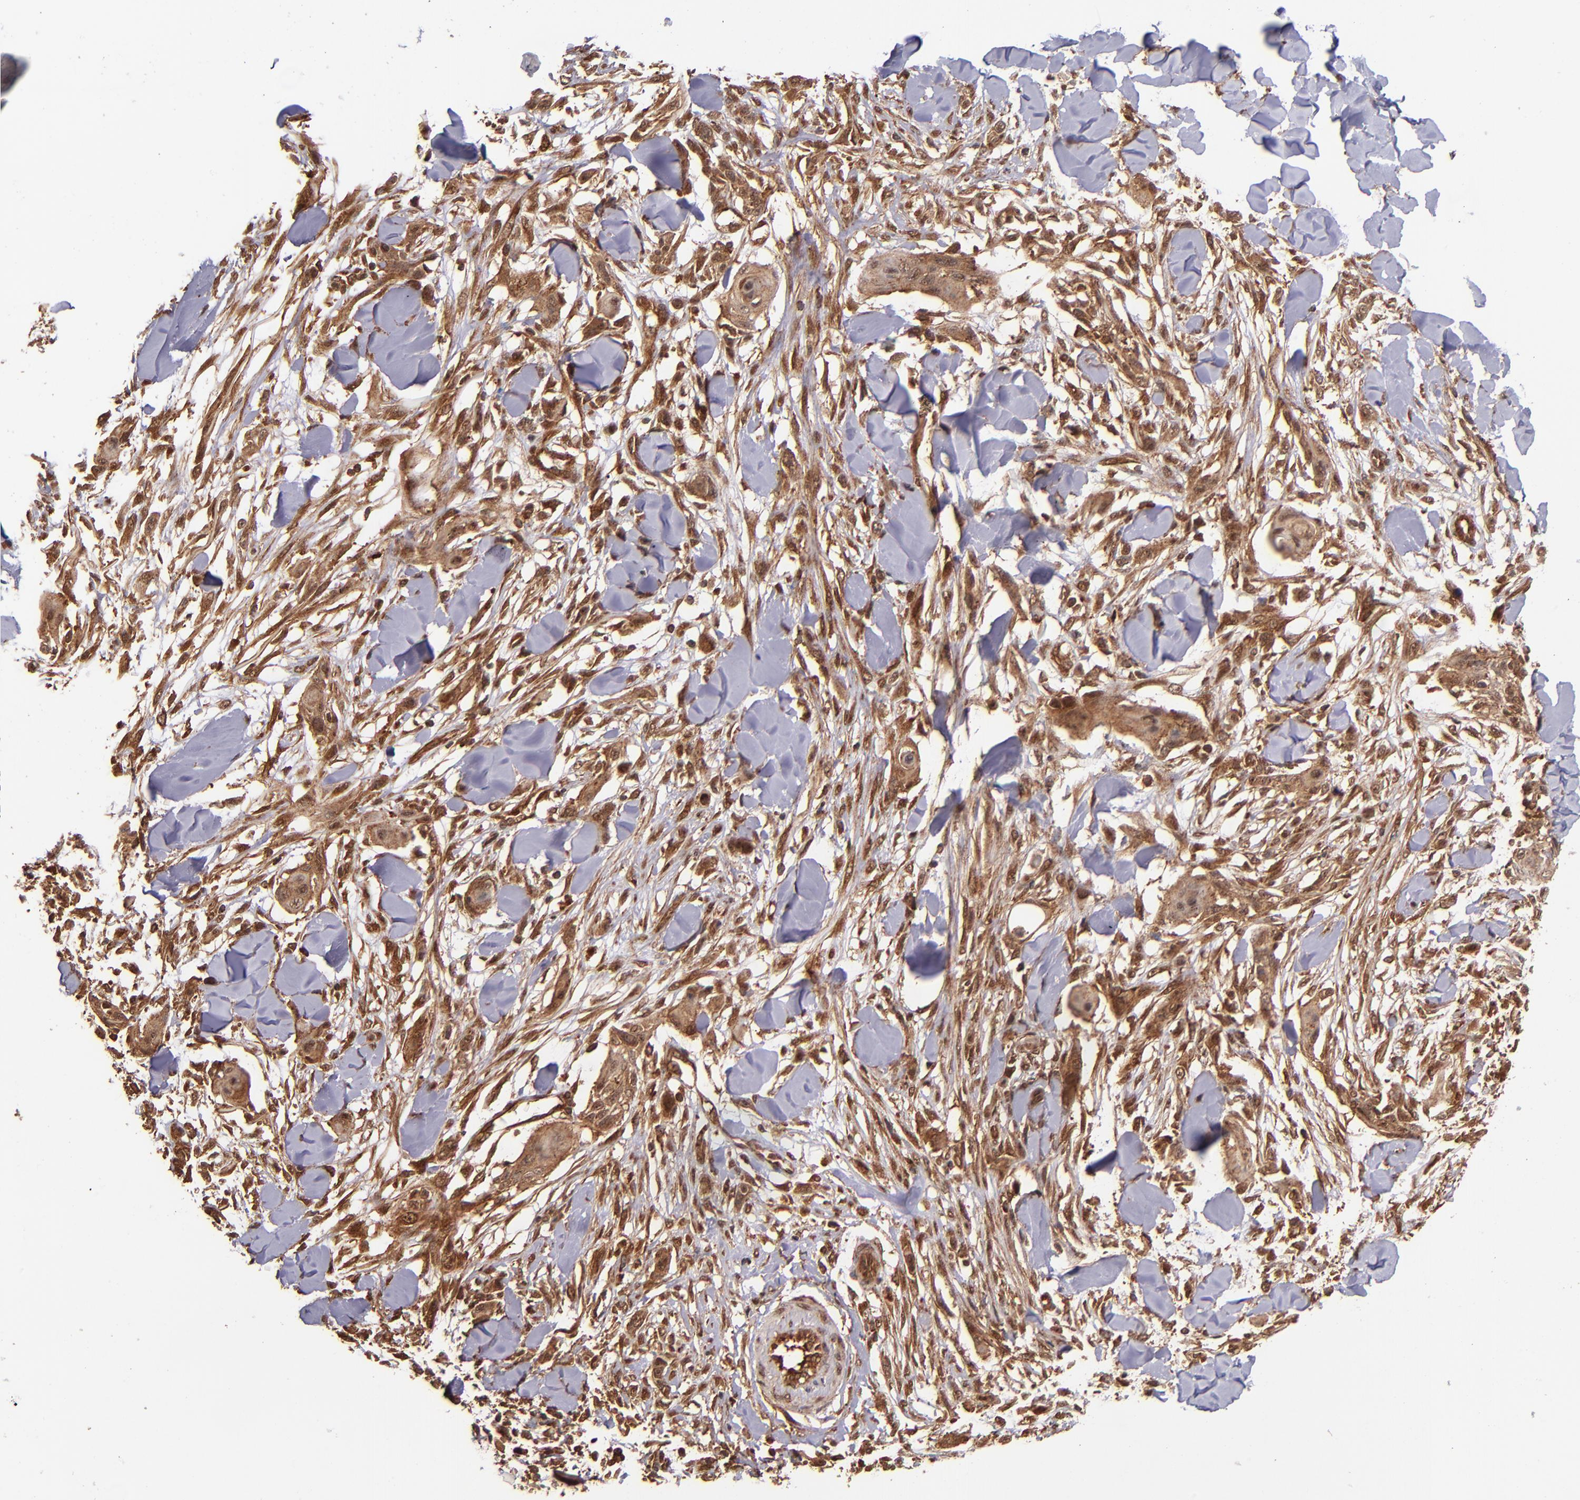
{"staining": {"intensity": "strong", "quantity": ">75%", "location": "cytoplasmic/membranous"}, "tissue": "skin cancer", "cell_type": "Tumor cells", "image_type": "cancer", "snomed": [{"axis": "morphology", "description": "Squamous cell carcinoma, NOS"}, {"axis": "topography", "description": "Skin"}], "caption": "High-power microscopy captured an IHC micrograph of squamous cell carcinoma (skin), revealing strong cytoplasmic/membranous staining in about >75% of tumor cells.", "gene": "STX8", "patient": {"sex": "female", "age": 59}}